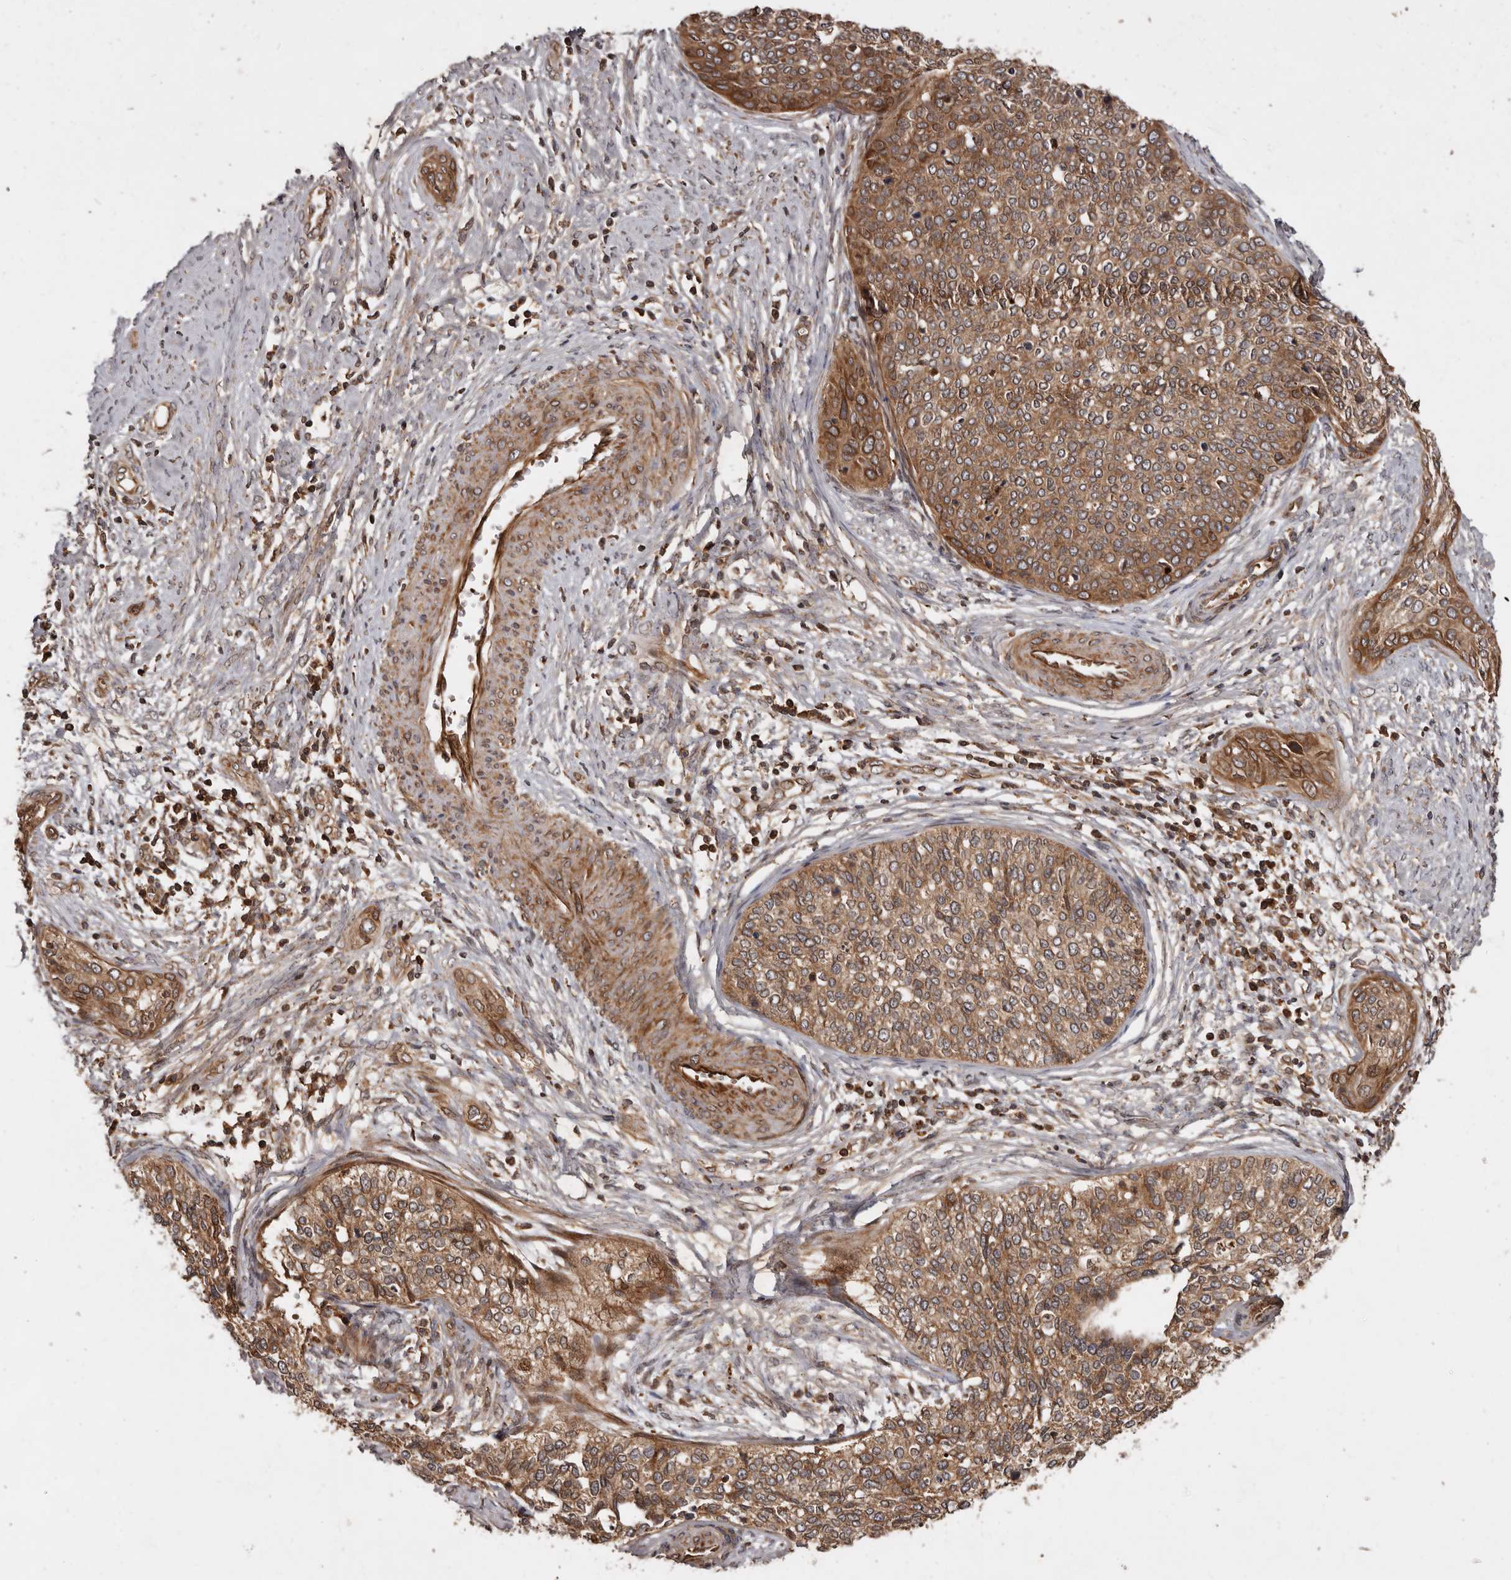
{"staining": {"intensity": "moderate", "quantity": ">75%", "location": "cytoplasmic/membranous"}, "tissue": "cervical cancer", "cell_type": "Tumor cells", "image_type": "cancer", "snomed": [{"axis": "morphology", "description": "Squamous cell carcinoma, NOS"}, {"axis": "topography", "description": "Cervix"}], "caption": "Moderate cytoplasmic/membranous expression for a protein is seen in approximately >75% of tumor cells of squamous cell carcinoma (cervical) using immunohistochemistry.", "gene": "STK36", "patient": {"sex": "female", "age": 37}}